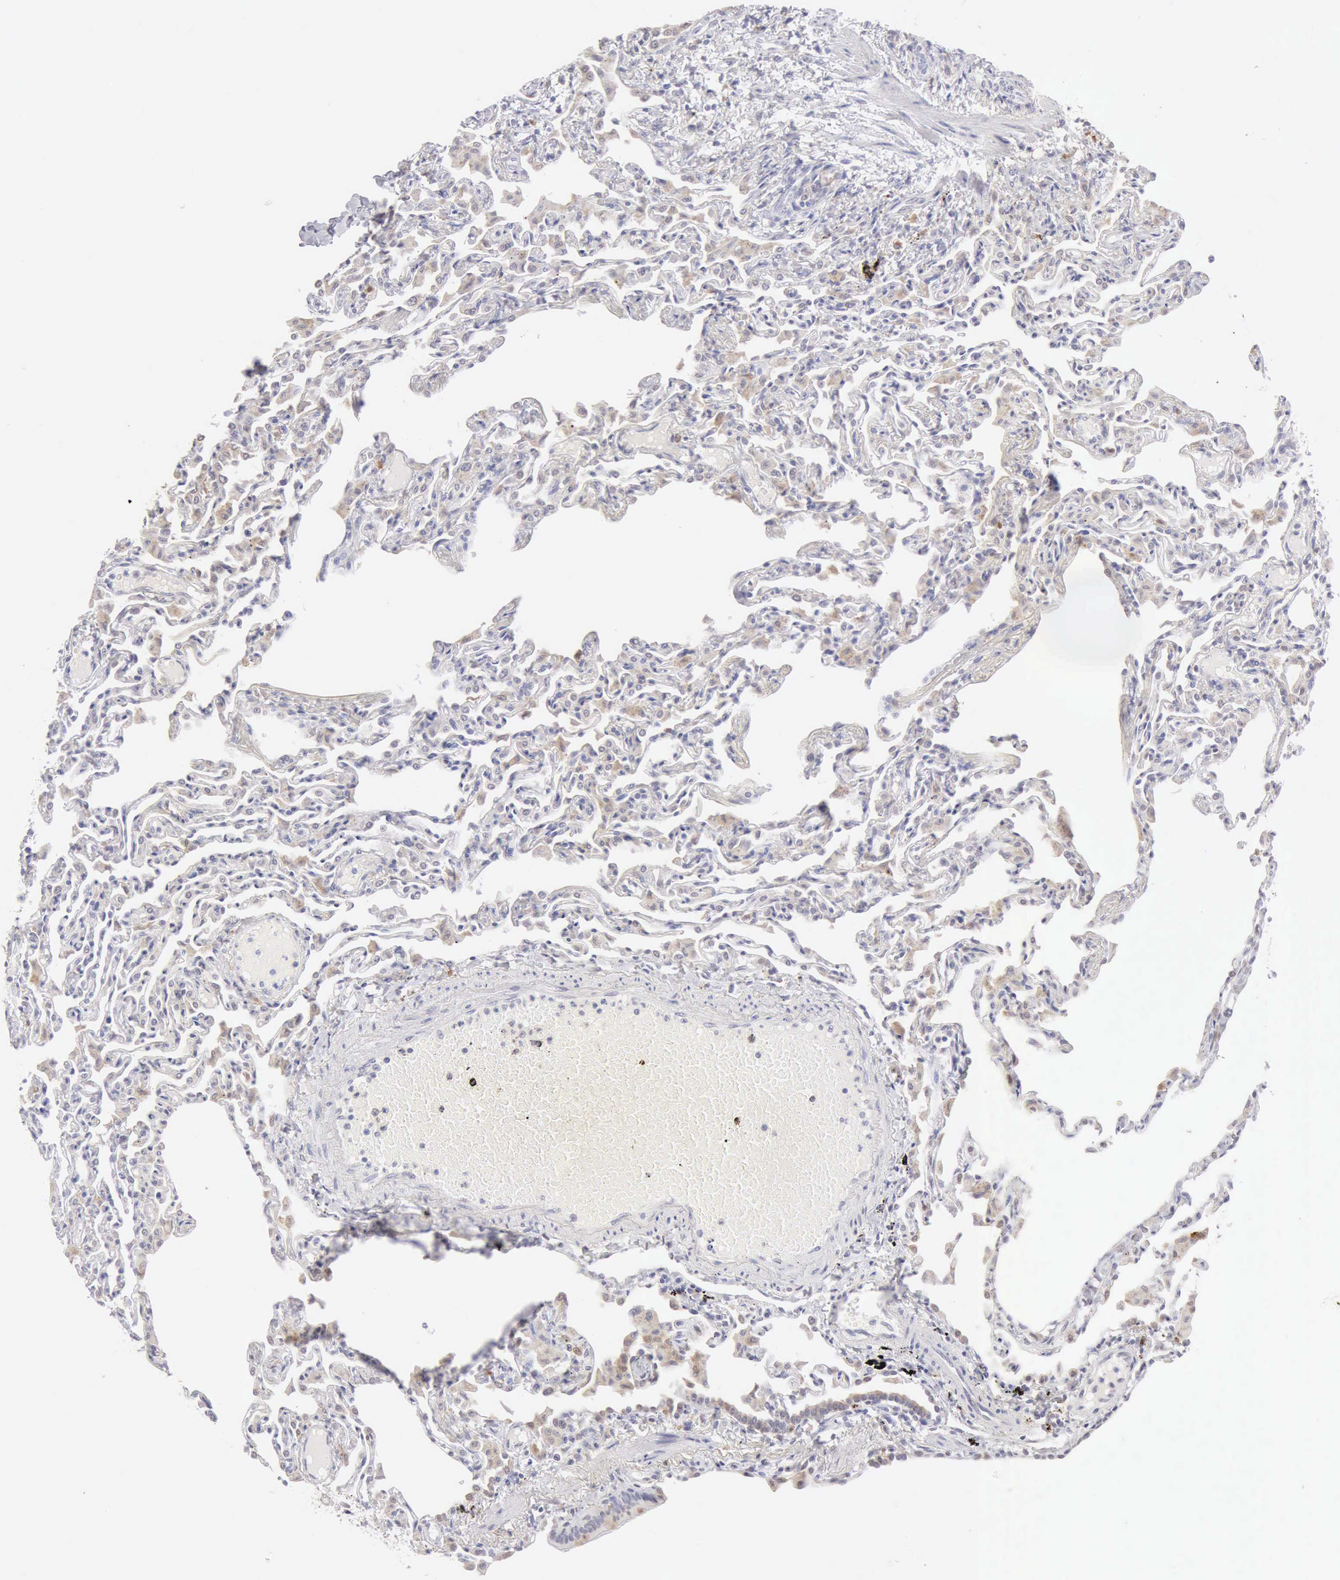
{"staining": {"intensity": "negative", "quantity": "none", "location": "none"}, "tissue": "lung", "cell_type": "Alveolar cells", "image_type": "normal", "snomed": [{"axis": "morphology", "description": "Normal tissue, NOS"}, {"axis": "topography", "description": "Lung"}], "caption": "A high-resolution image shows immunohistochemistry (IHC) staining of benign lung, which displays no significant expression in alveolar cells. (DAB (3,3'-diaminobenzidine) immunohistochemistry visualized using brightfield microscopy, high magnification).", "gene": "RNASE1", "patient": {"sex": "female", "age": 49}}